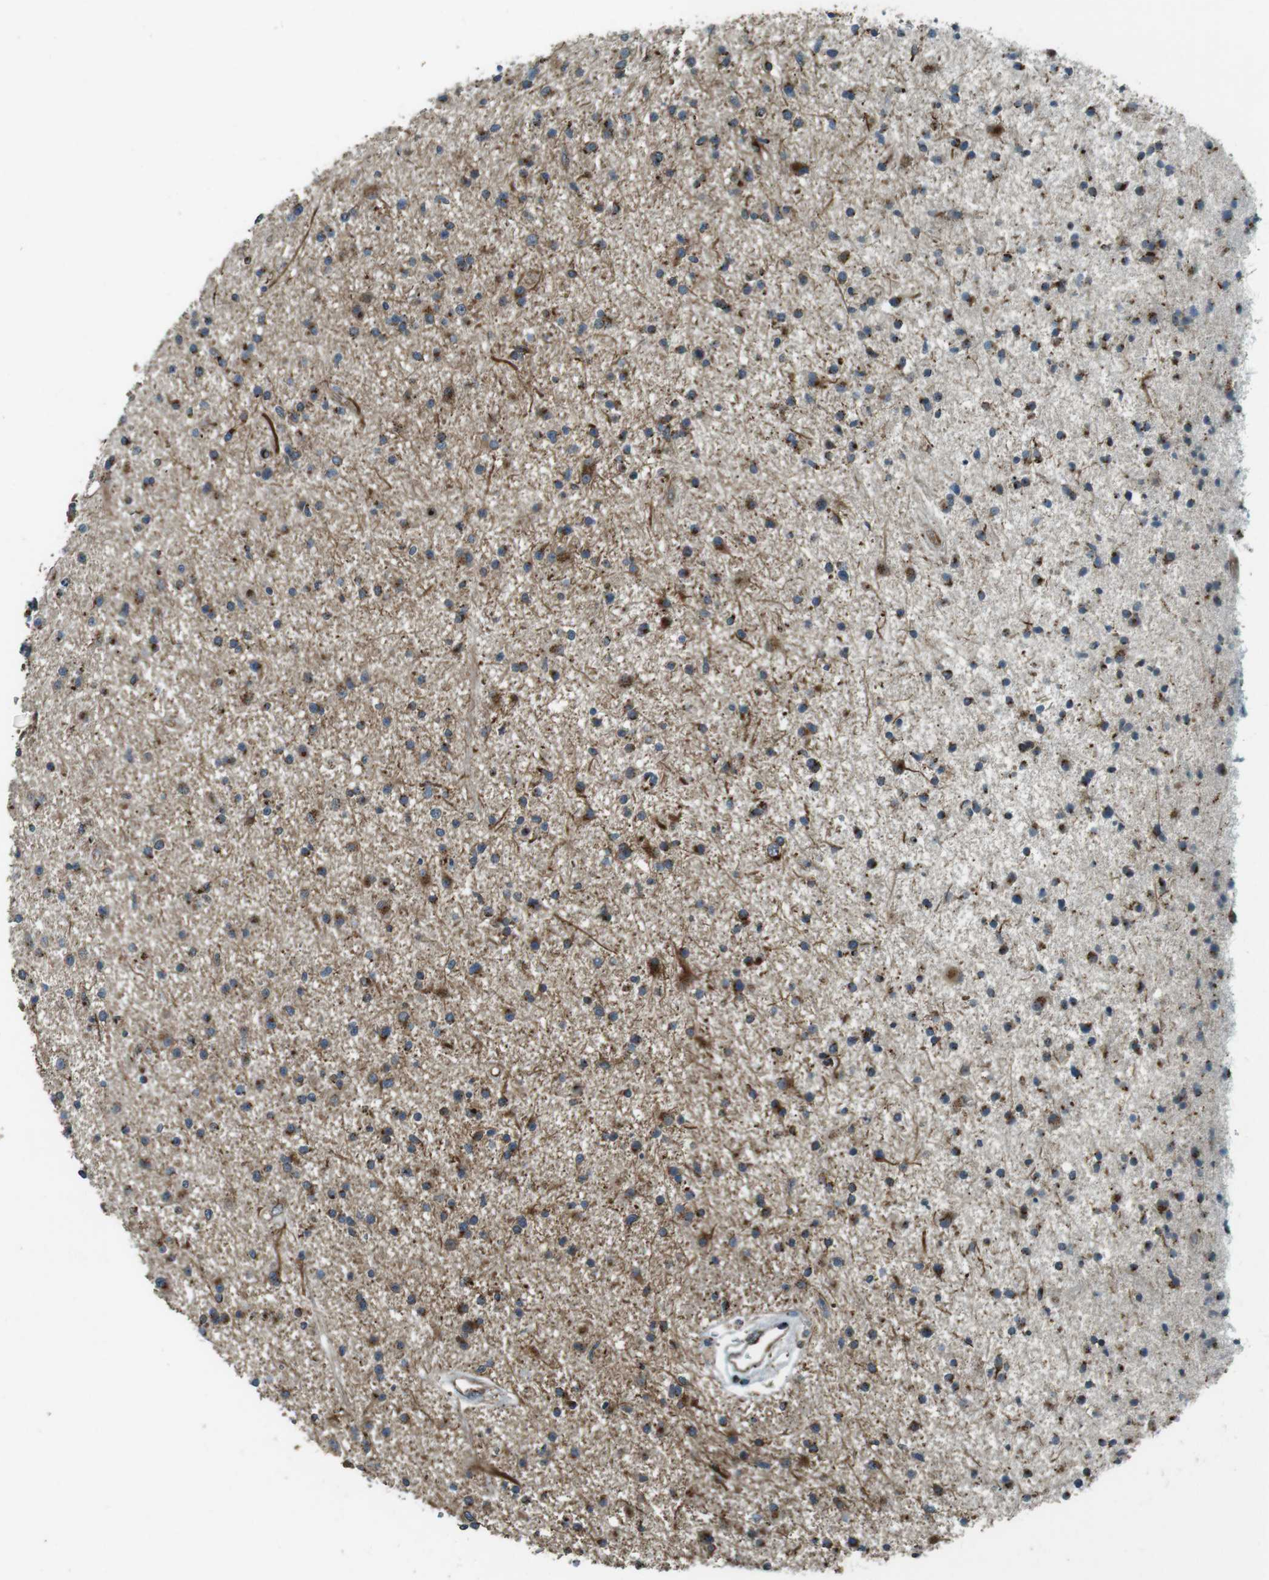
{"staining": {"intensity": "moderate", "quantity": ">75%", "location": "cytoplasmic/membranous"}, "tissue": "glioma", "cell_type": "Tumor cells", "image_type": "cancer", "snomed": [{"axis": "morphology", "description": "Glioma, malignant, High grade"}, {"axis": "topography", "description": "Brain"}], "caption": "Protein analysis of malignant high-grade glioma tissue shows moderate cytoplasmic/membranous staining in about >75% of tumor cells.", "gene": "TMEM115", "patient": {"sex": "male", "age": 33}}